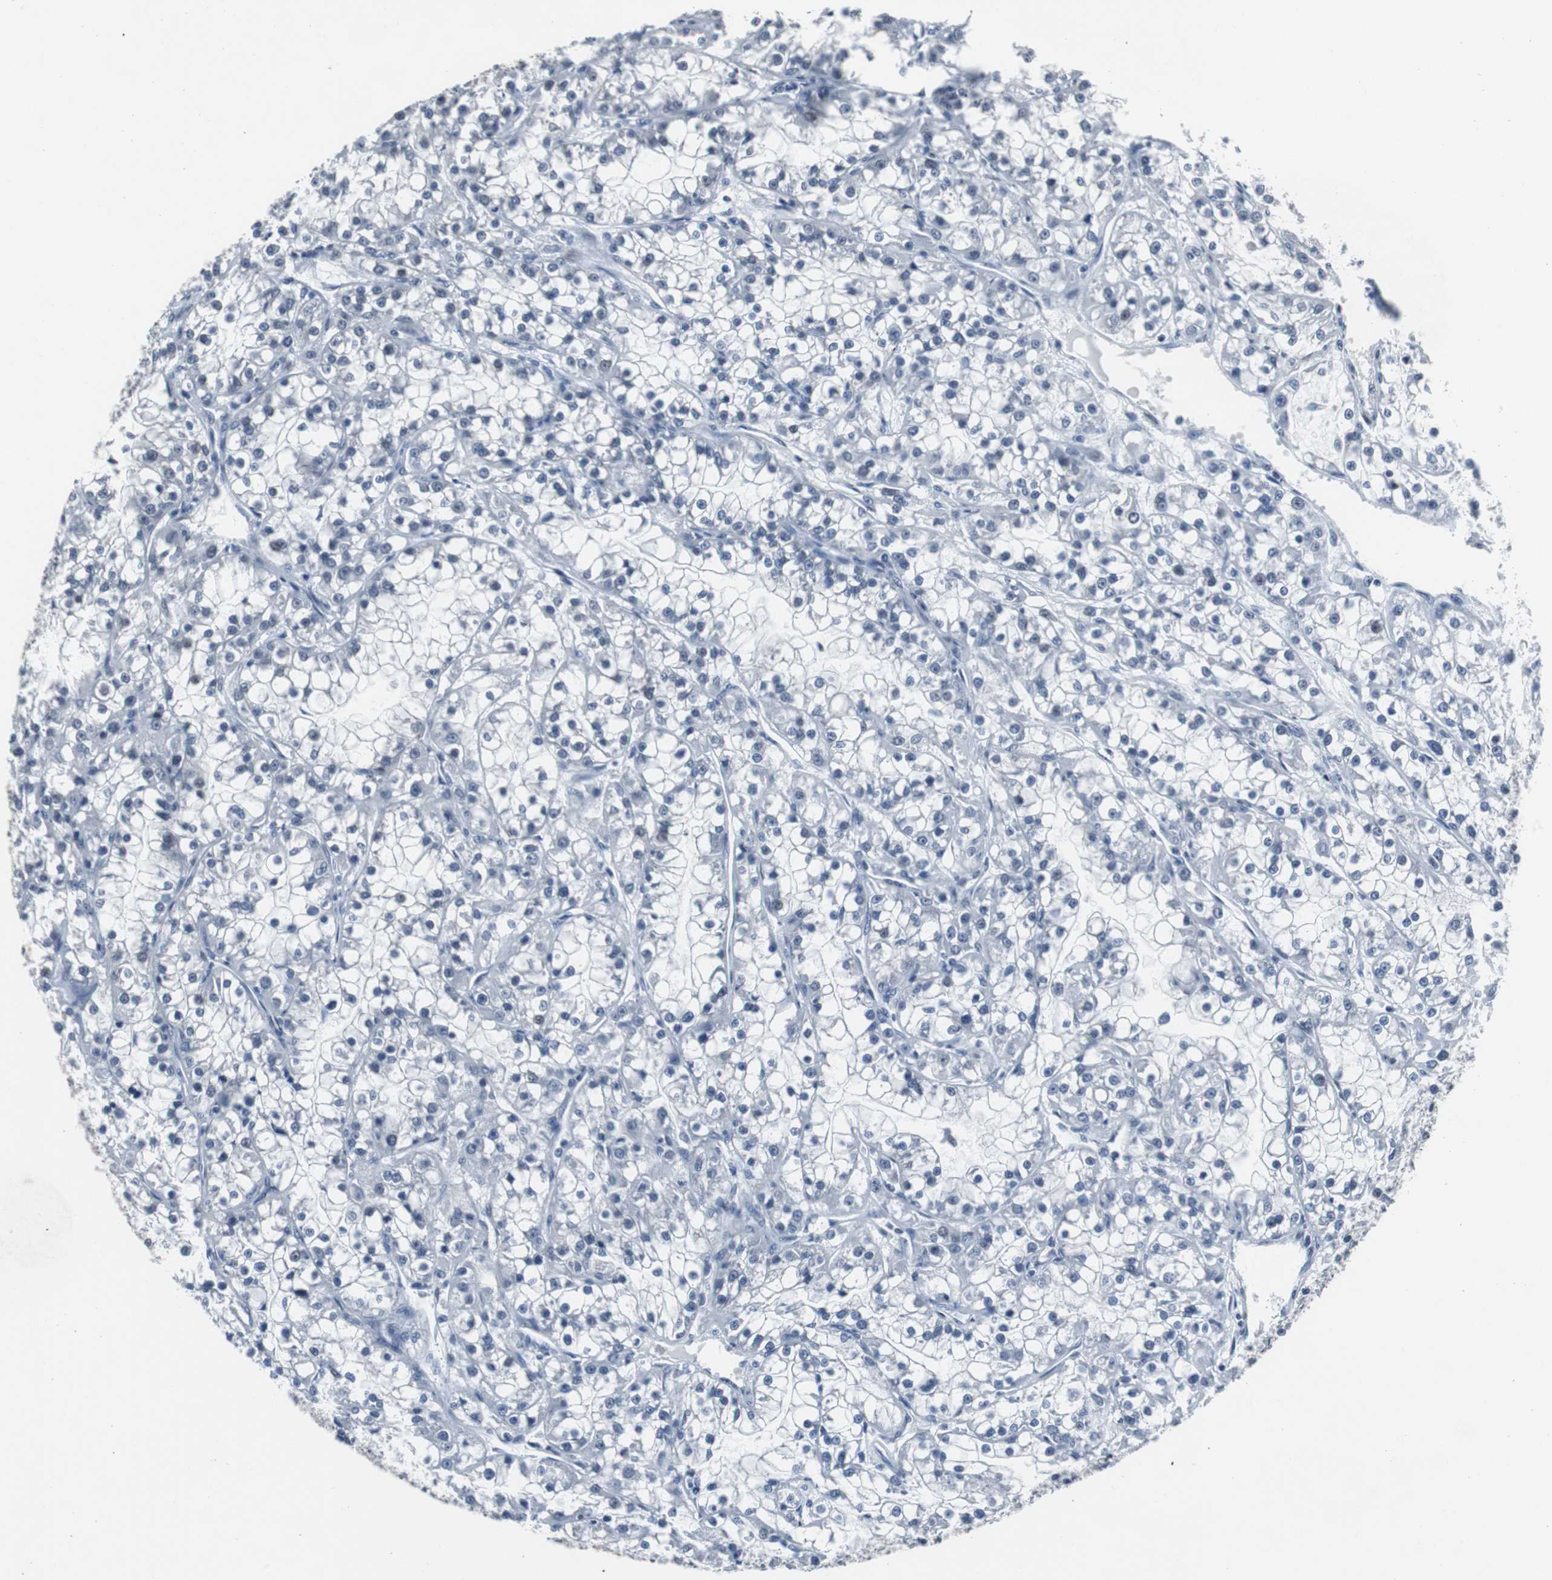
{"staining": {"intensity": "negative", "quantity": "none", "location": "none"}, "tissue": "renal cancer", "cell_type": "Tumor cells", "image_type": "cancer", "snomed": [{"axis": "morphology", "description": "Adenocarcinoma, NOS"}, {"axis": "topography", "description": "Kidney"}], "caption": "The histopathology image demonstrates no staining of tumor cells in renal cancer. (Immunohistochemistry, brightfield microscopy, high magnification).", "gene": "FOXP4", "patient": {"sex": "female", "age": 52}}